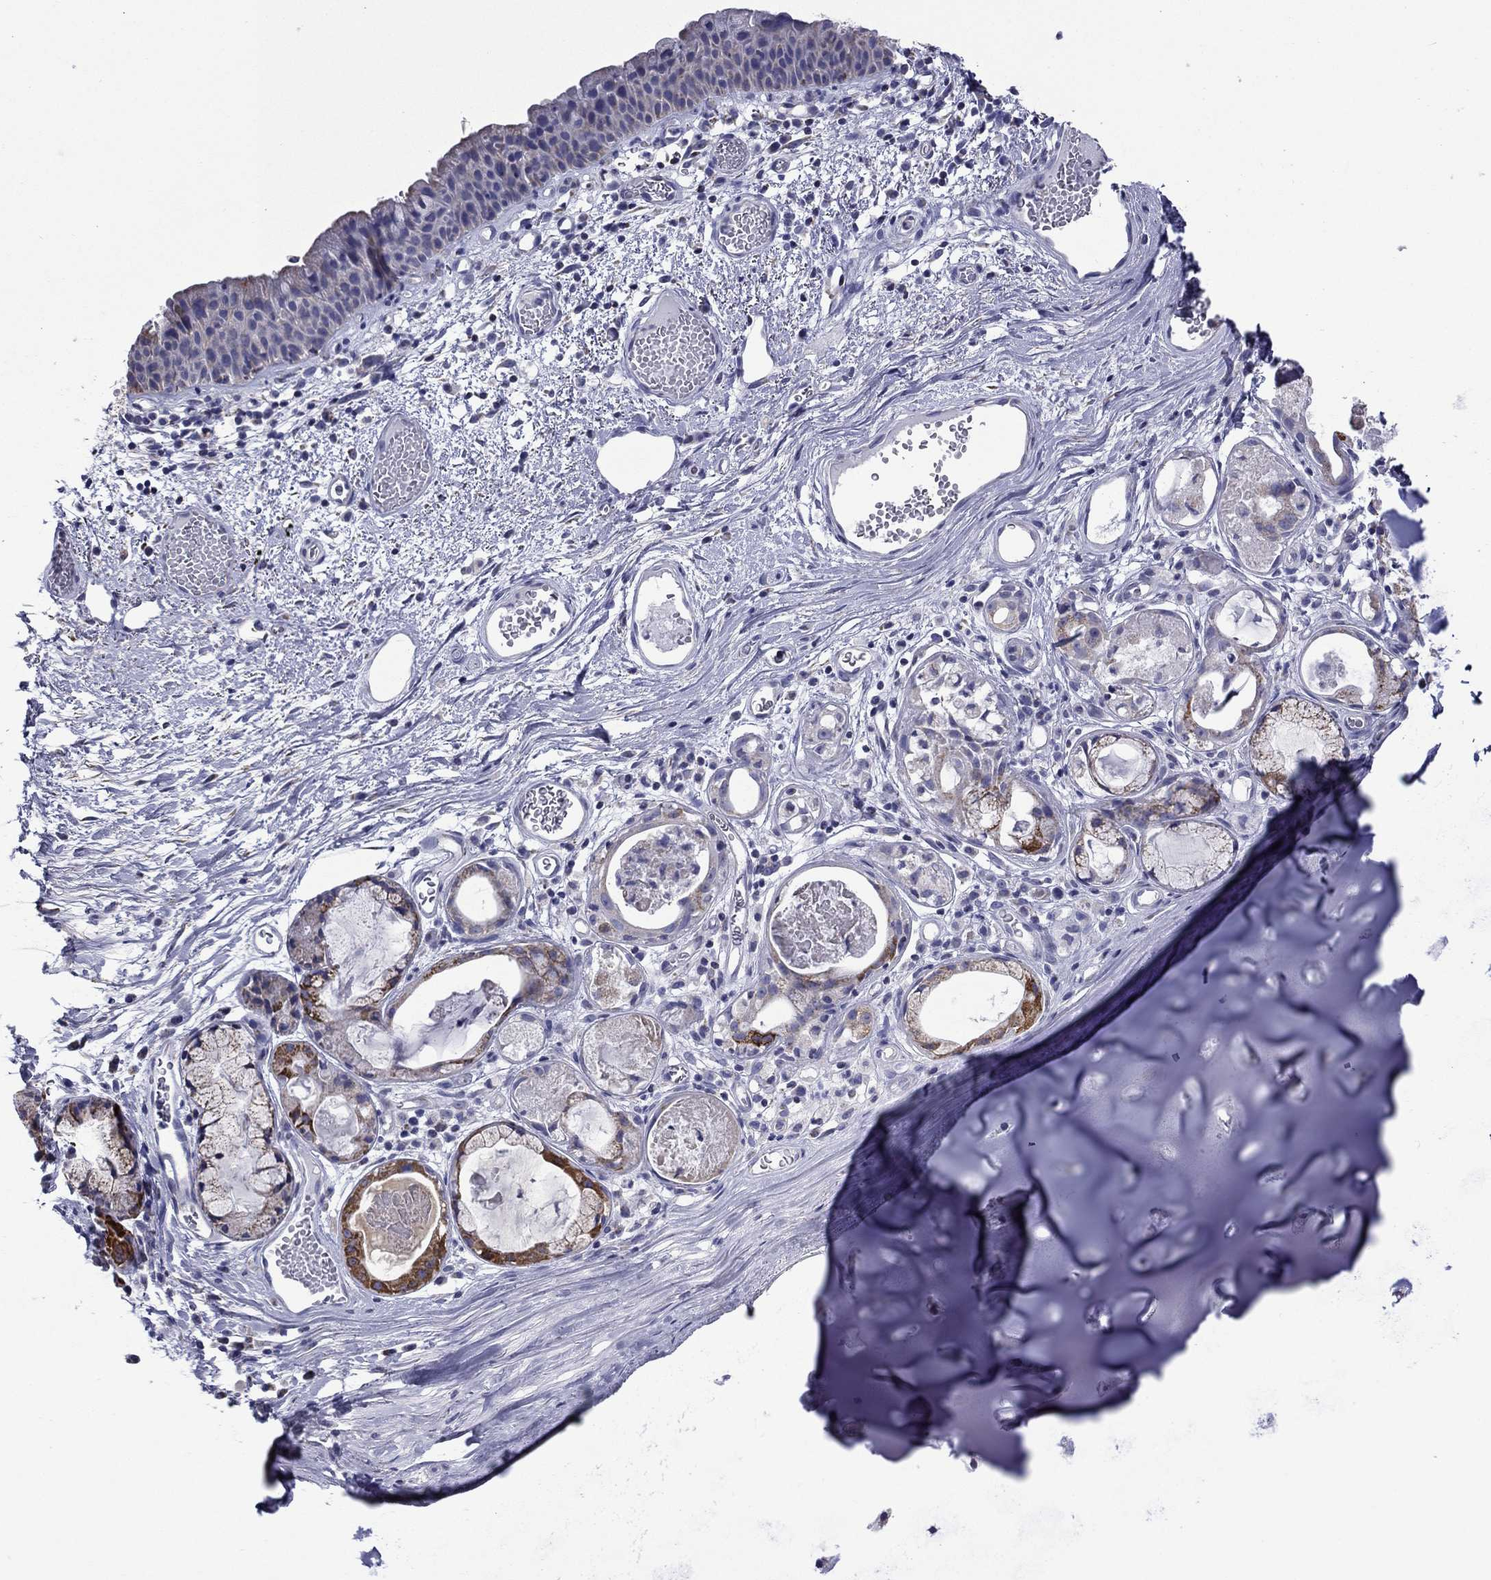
{"staining": {"intensity": "negative", "quantity": "none", "location": "none"}, "tissue": "adipose tissue", "cell_type": "Adipocytes", "image_type": "normal", "snomed": [{"axis": "morphology", "description": "Normal tissue, NOS"}, {"axis": "topography", "description": "Cartilage tissue"}], "caption": "Immunohistochemical staining of unremarkable adipose tissue displays no significant staining in adipocytes. (Stains: DAB (3,3'-diaminobenzidine) IHC with hematoxylin counter stain, Microscopy: brightfield microscopy at high magnification).", "gene": "ACADSB", "patient": {"sex": "male", "age": 81}}